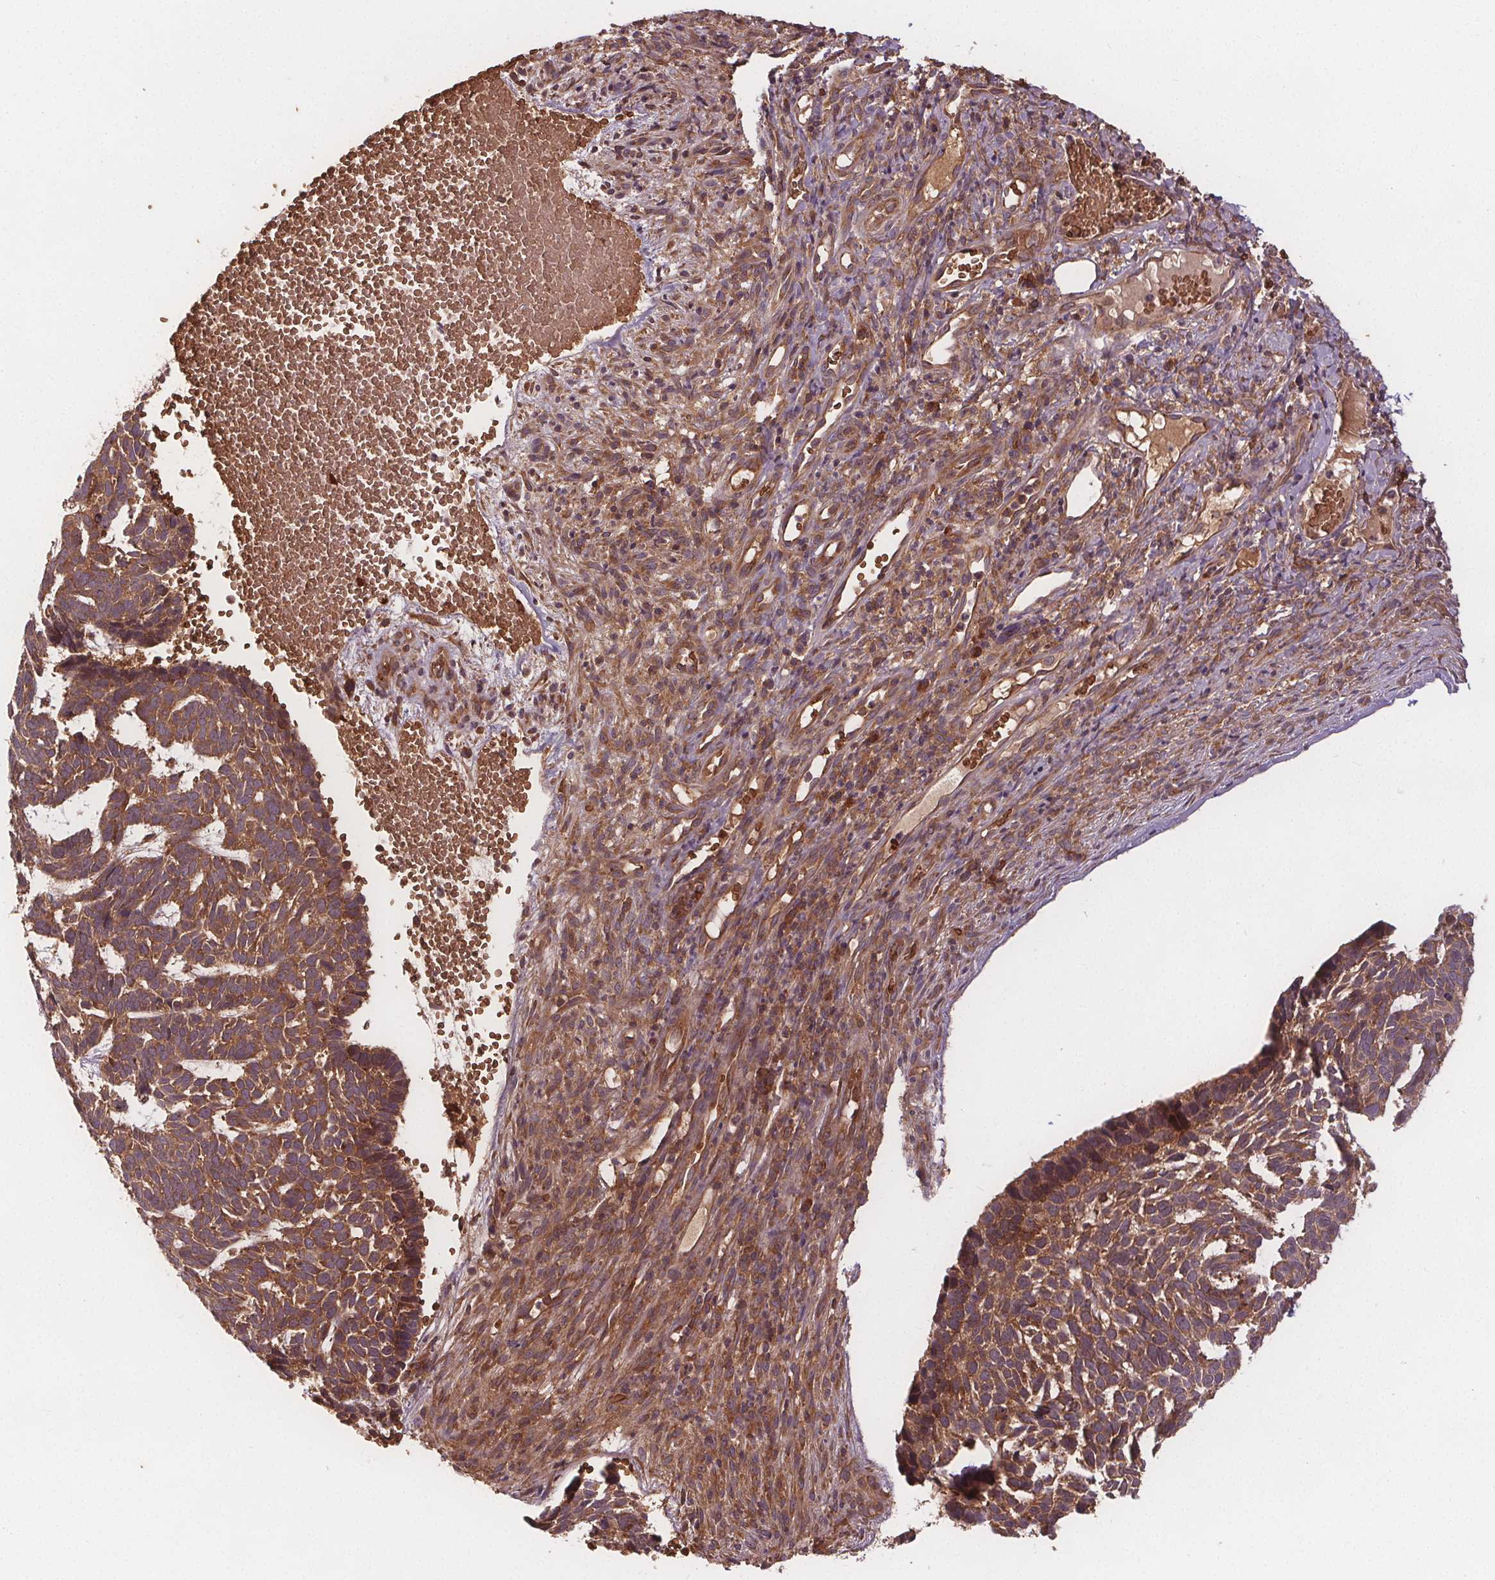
{"staining": {"intensity": "moderate", "quantity": ">75%", "location": "cytoplasmic/membranous"}, "tissue": "skin cancer", "cell_type": "Tumor cells", "image_type": "cancer", "snomed": [{"axis": "morphology", "description": "Basal cell carcinoma"}, {"axis": "topography", "description": "Skin"}], "caption": "The histopathology image reveals a brown stain indicating the presence of a protein in the cytoplasmic/membranous of tumor cells in basal cell carcinoma (skin).", "gene": "EIF3D", "patient": {"sex": "male", "age": 78}}